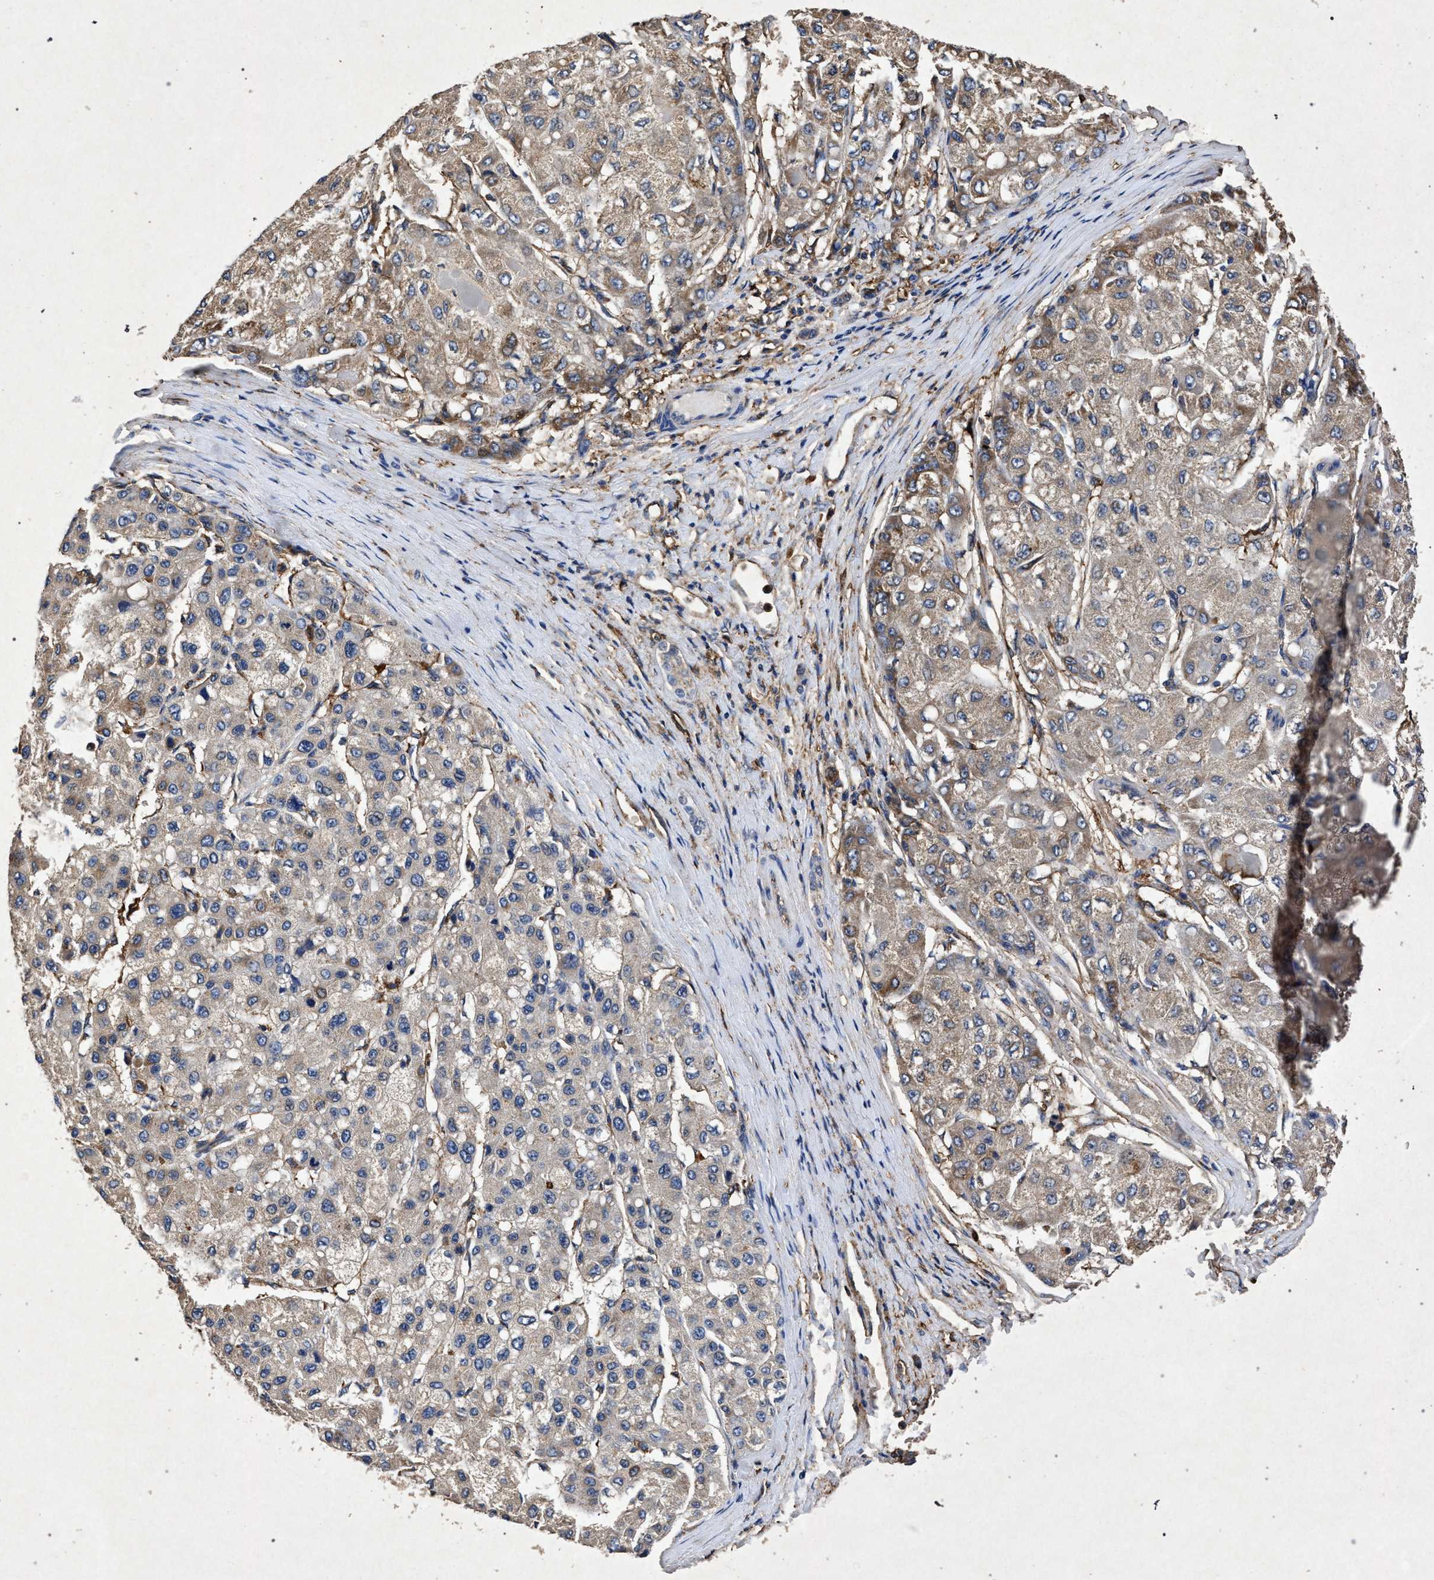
{"staining": {"intensity": "weak", "quantity": "25%-75%", "location": "cytoplasmic/membranous"}, "tissue": "liver cancer", "cell_type": "Tumor cells", "image_type": "cancer", "snomed": [{"axis": "morphology", "description": "Carcinoma, Hepatocellular, NOS"}, {"axis": "topography", "description": "Liver"}], "caption": "Protein expression analysis of human liver cancer (hepatocellular carcinoma) reveals weak cytoplasmic/membranous staining in about 25%-75% of tumor cells. The protein of interest is stained brown, and the nuclei are stained in blue (DAB (3,3'-diaminobenzidine) IHC with brightfield microscopy, high magnification).", "gene": "MARCKS", "patient": {"sex": "male", "age": 80}}